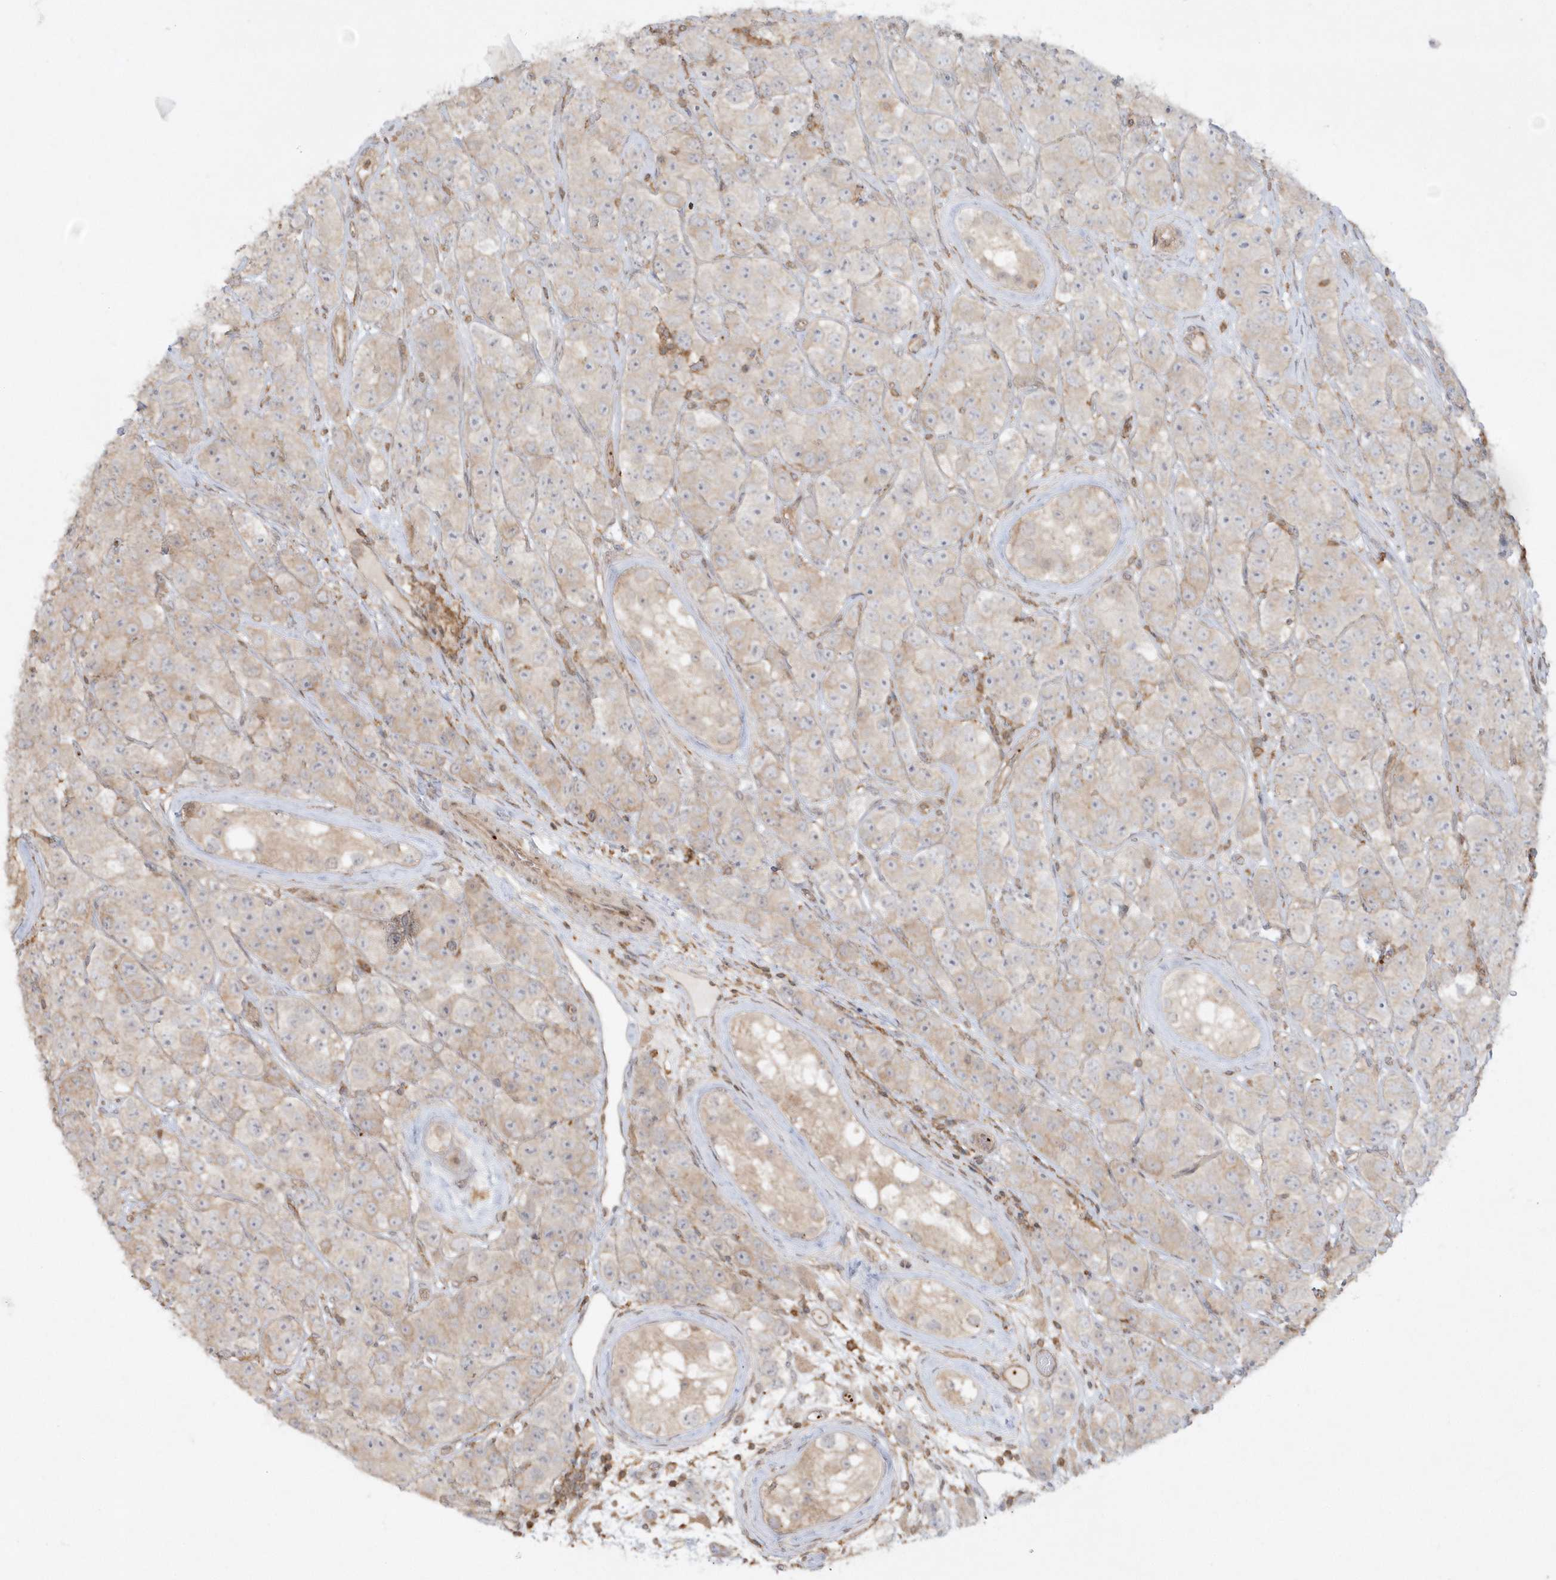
{"staining": {"intensity": "weak", "quantity": "25%-75%", "location": "cytoplasmic/membranous"}, "tissue": "testis cancer", "cell_type": "Tumor cells", "image_type": "cancer", "snomed": [{"axis": "morphology", "description": "Seminoma, NOS"}, {"axis": "topography", "description": "Testis"}], "caption": "The histopathology image exhibits staining of testis seminoma, revealing weak cytoplasmic/membranous protein staining (brown color) within tumor cells.", "gene": "BSN", "patient": {"sex": "male", "age": 28}}